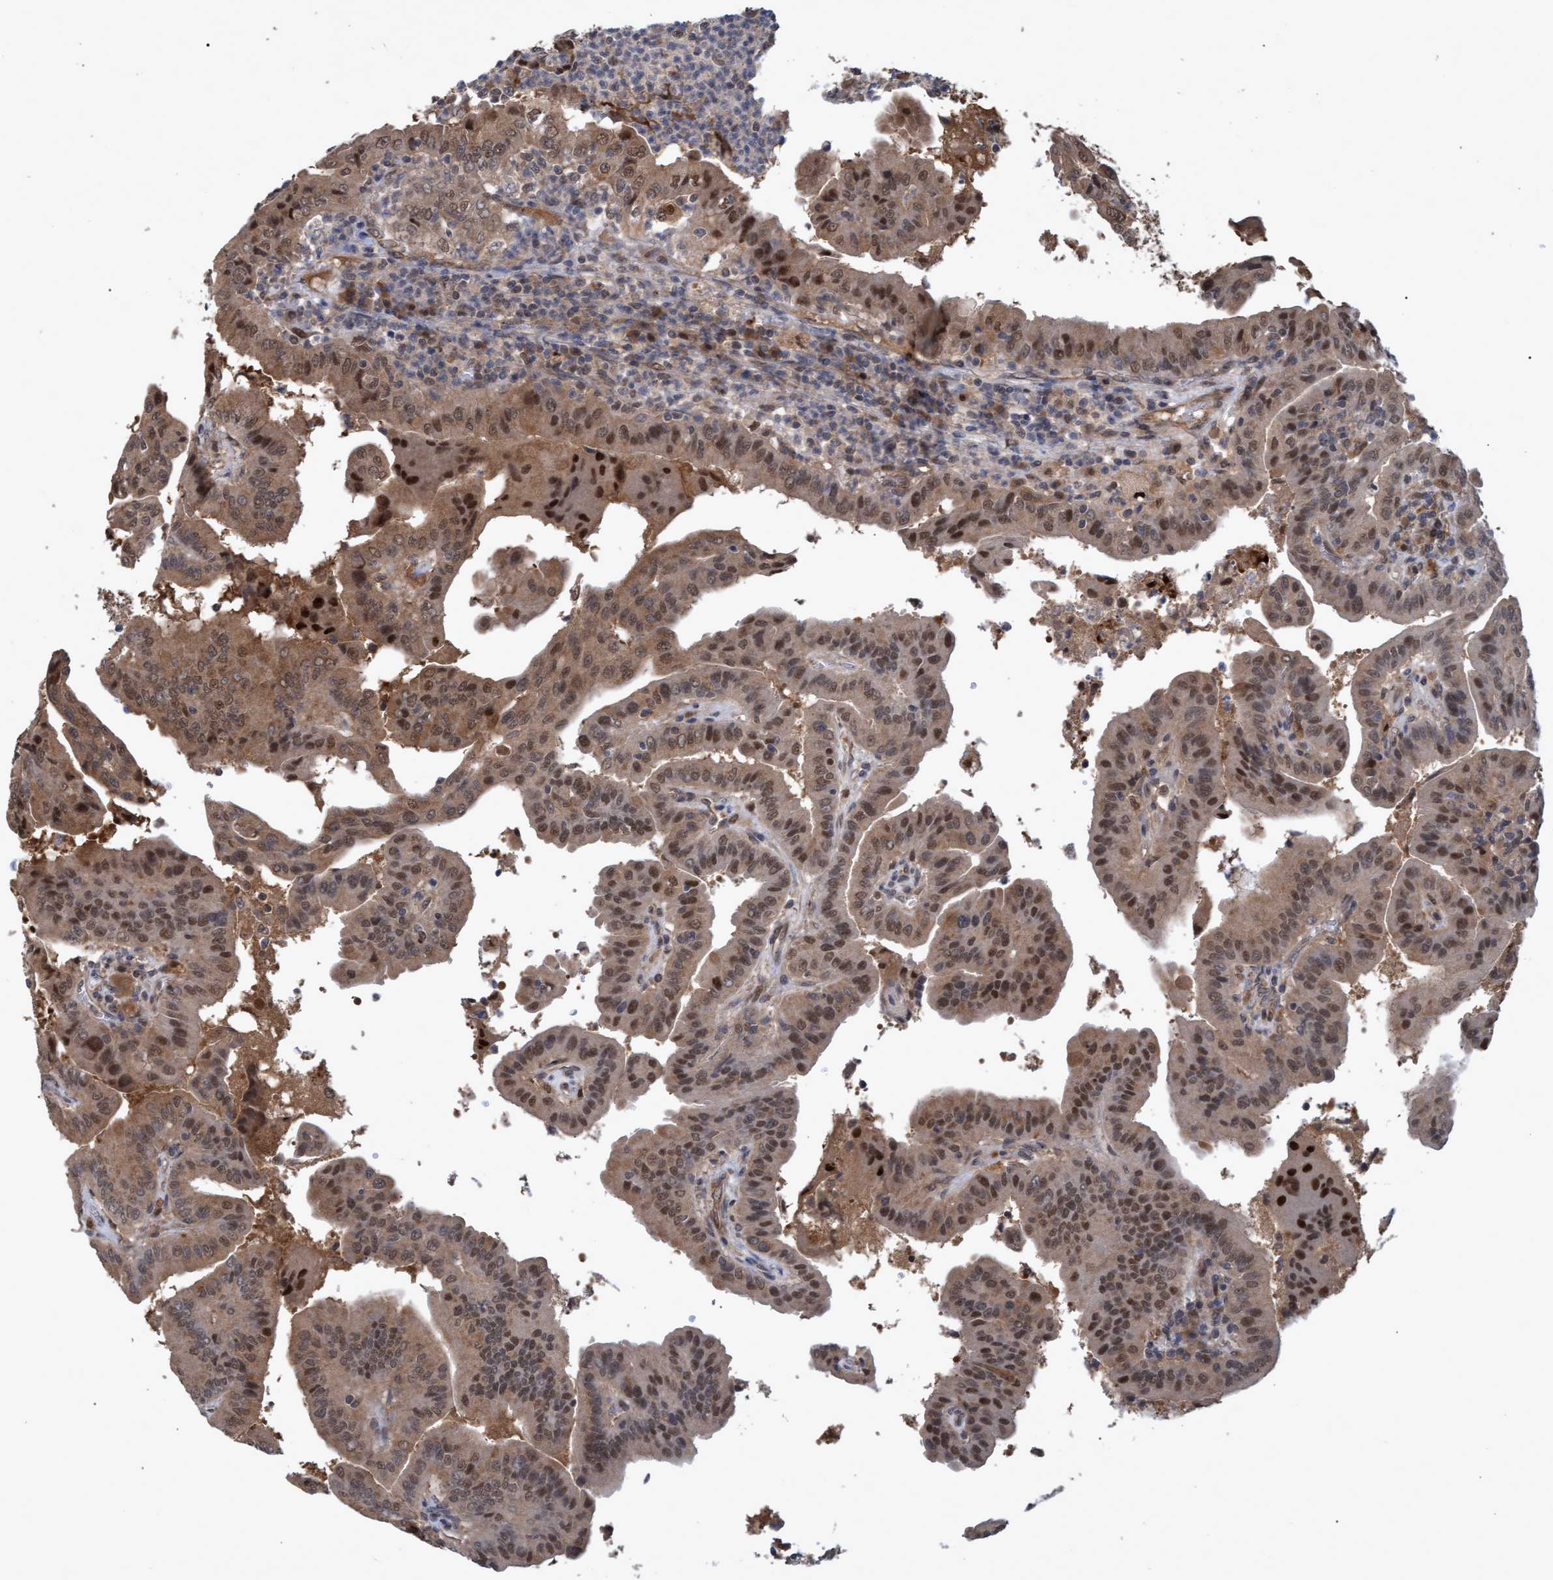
{"staining": {"intensity": "moderate", "quantity": ">75%", "location": "cytoplasmic/membranous,nuclear"}, "tissue": "thyroid cancer", "cell_type": "Tumor cells", "image_type": "cancer", "snomed": [{"axis": "morphology", "description": "Papillary adenocarcinoma, NOS"}, {"axis": "topography", "description": "Thyroid gland"}], "caption": "A medium amount of moderate cytoplasmic/membranous and nuclear expression is present in approximately >75% of tumor cells in thyroid papillary adenocarcinoma tissue. Nuclei are stained in blue.", "gene": "PSMB6", "patient": {"sex": "male", "age": 33}}